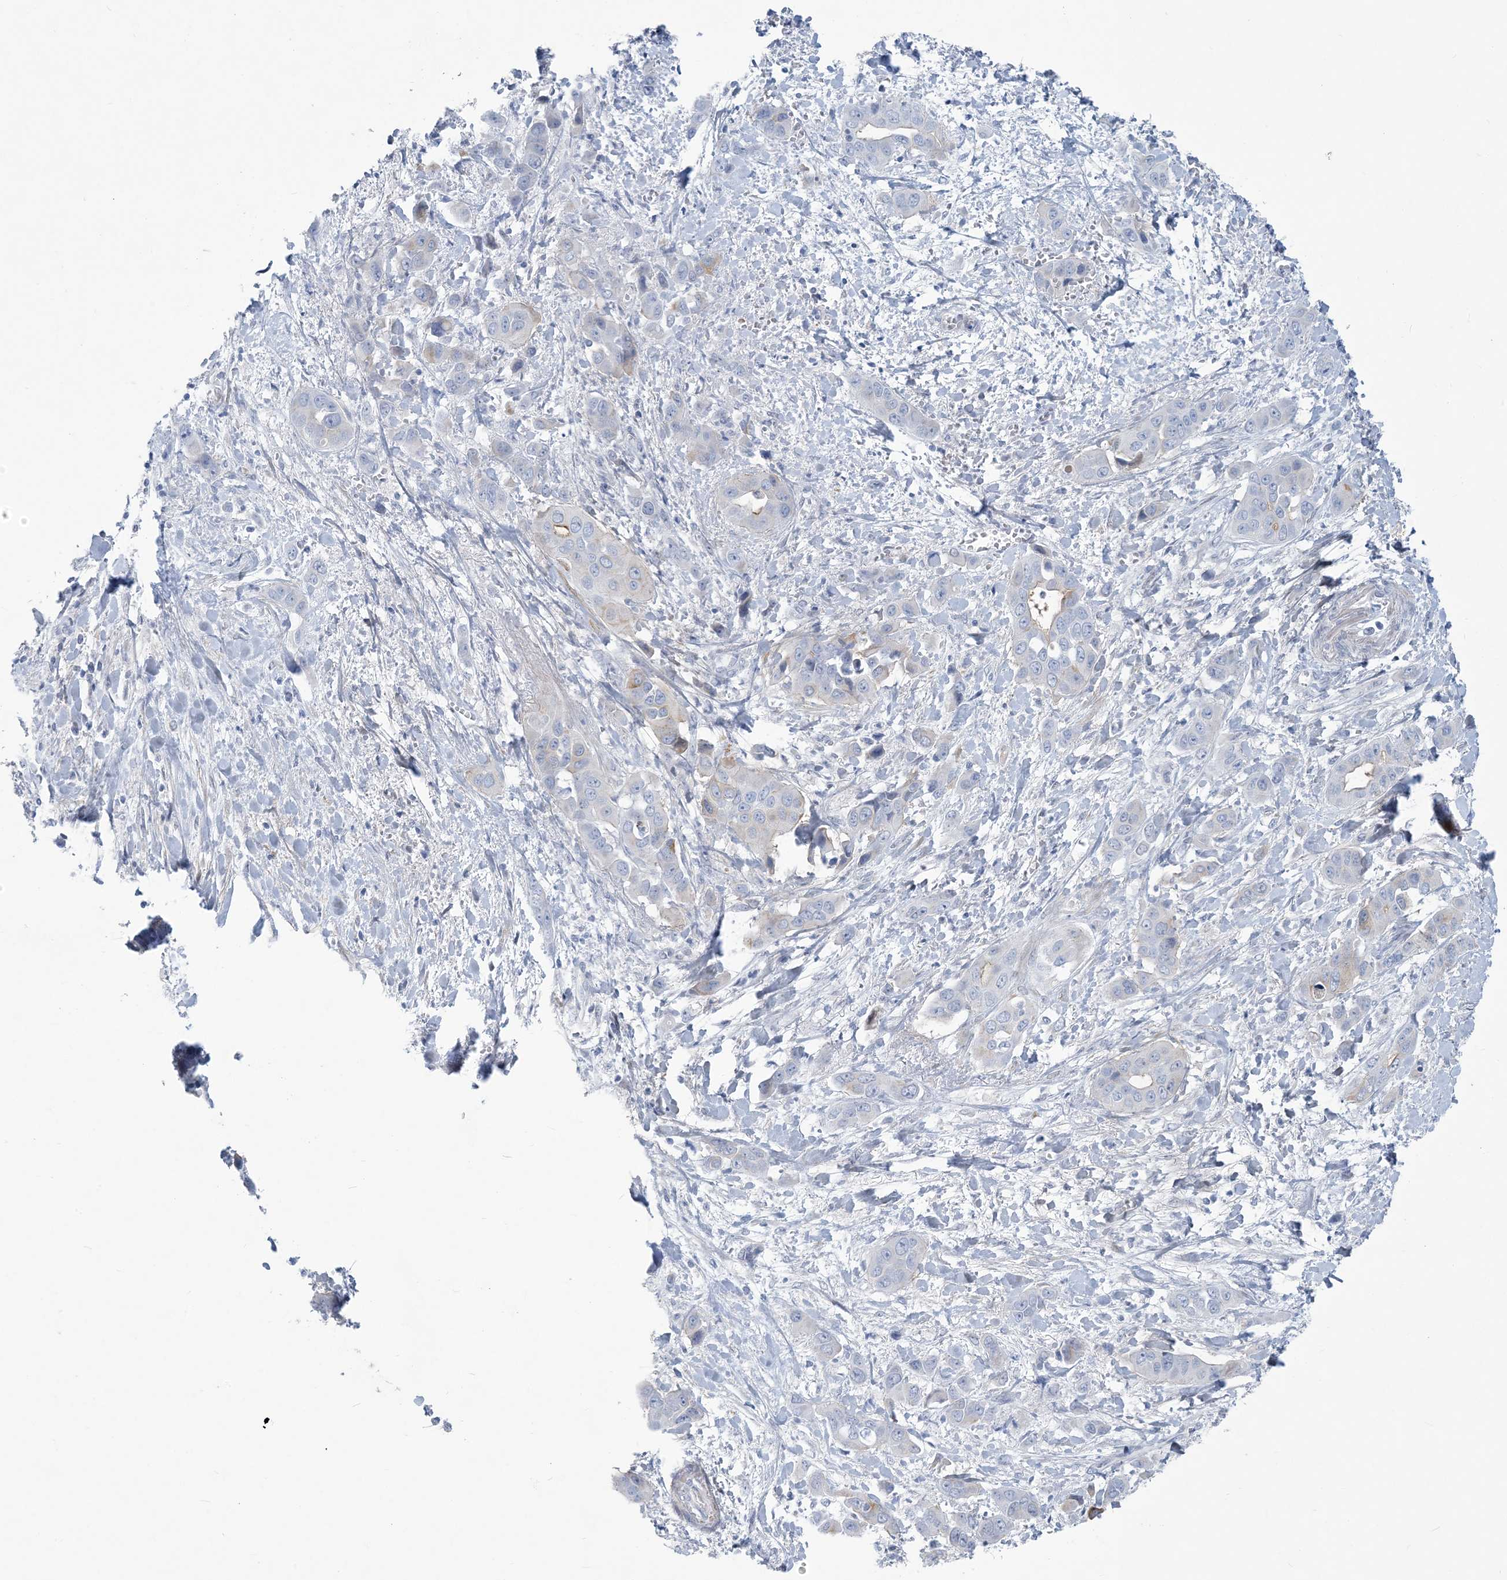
{"staining": {"intensity": "negative", "quantity": "none", "location": "none"}, "tissue": "liver cancer", "cell_type": "Tumor cells", "image_type": "cancer", "snomed": [{"axis": "morphology", "description": "Cholangiocarcinoma"}, {"axis": "topography", "description": "Liver"}], "caption": "Immunohistochemistry micrograph of neoplastic tissue: liver cholangiocarcinoma stained with DAB reveals no significant protein positivity in tumor cells.", "gene": "MOXD1", "patient": {"sex": "female", "age": 52}}